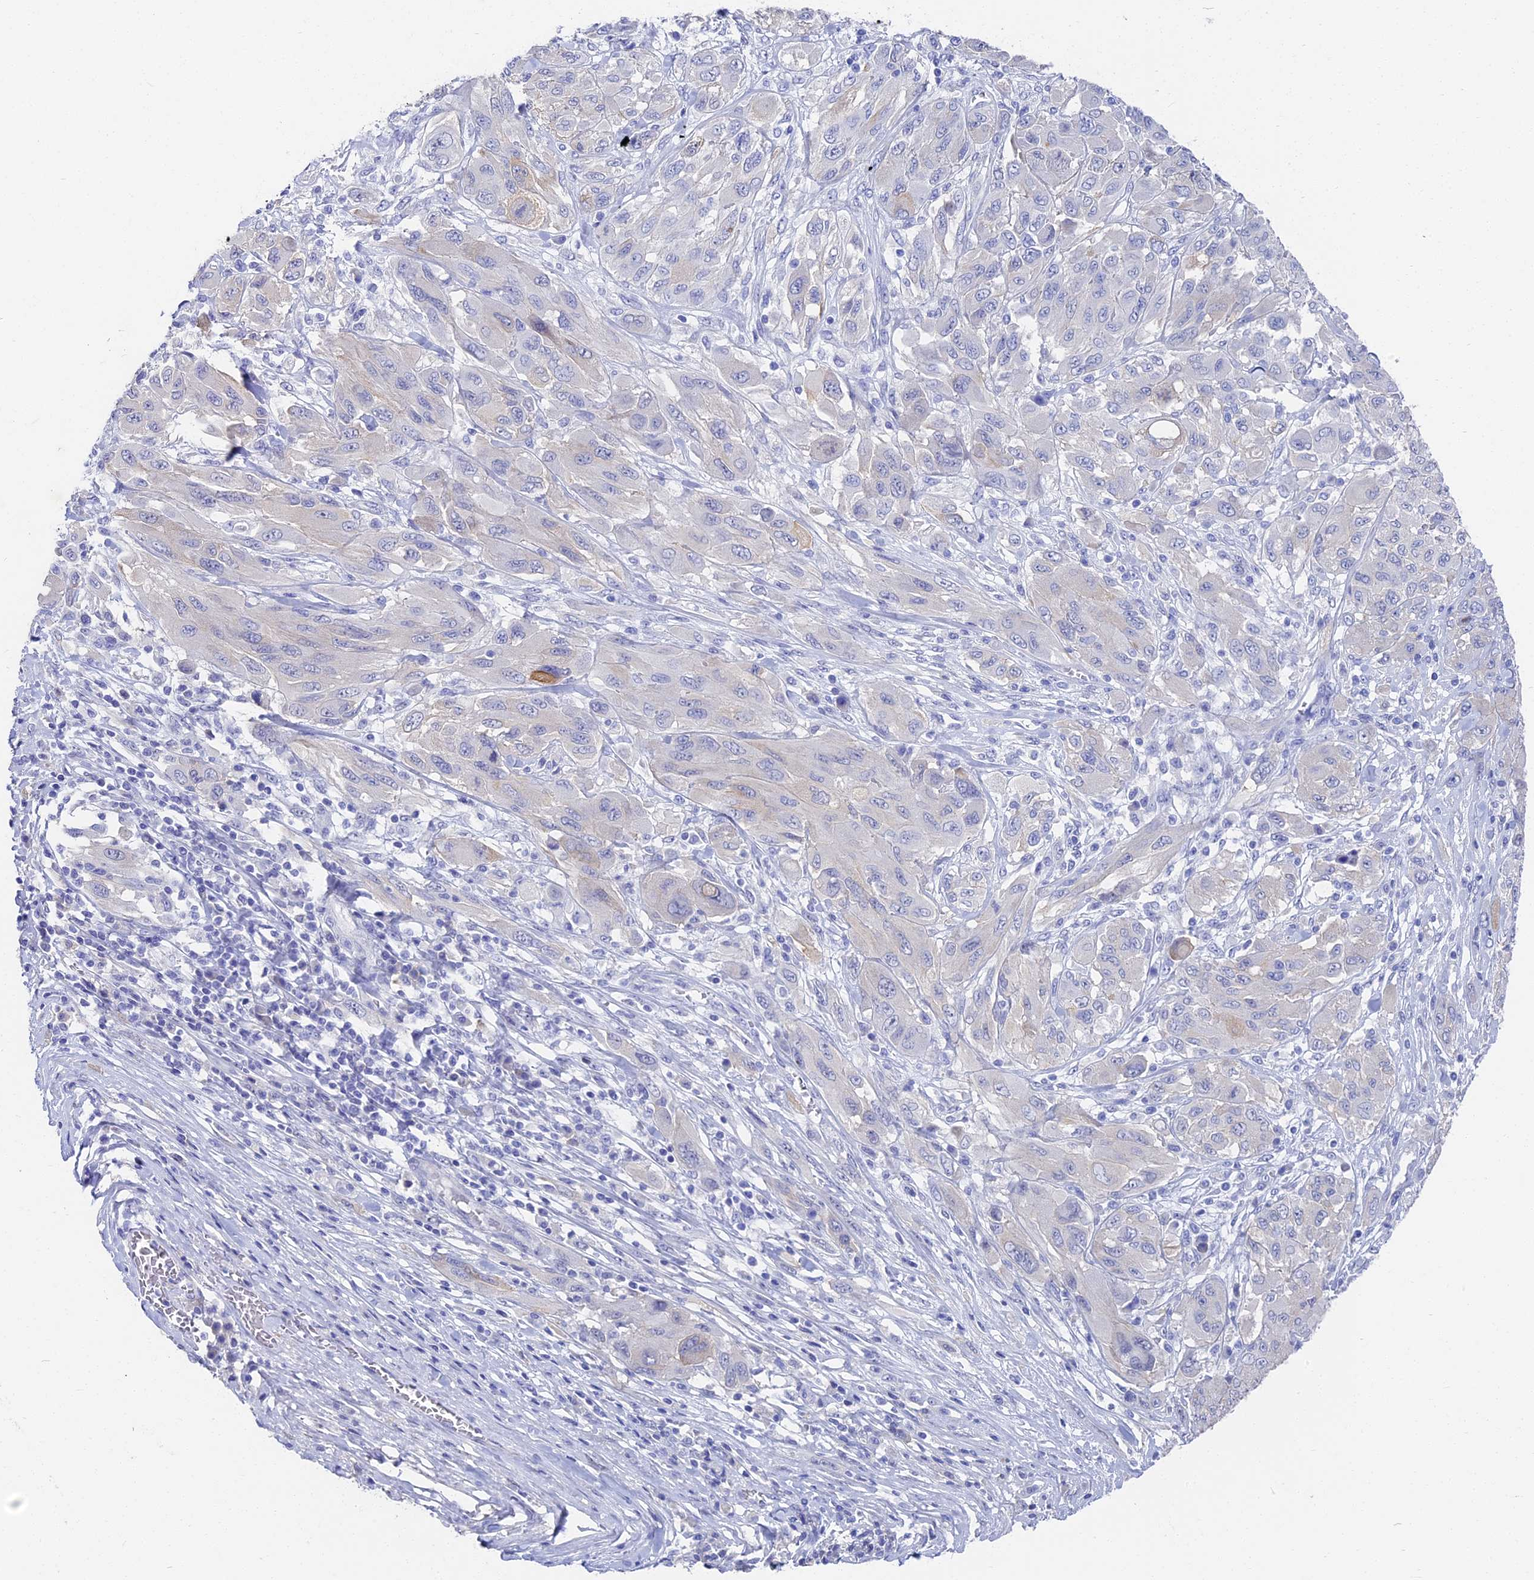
{"staining": {"intensity": "negative", "quantity": "none", "location": "none"}, "tissue": "melanoma", "cell_type": "Tumor cells", "image_type": "cancer", "snomed": [{"axis": "morphology", "description": "Malignant melanoma, NOS"}, {"axis": "topography", "description": "Skin"}], "caption": "A high-resolution micrograph shows IHC staining of melanoma, which displays no significant staining in tumor cells.", "gene": "VPS33B", "patient": {"sex": "female", "age": 91}}